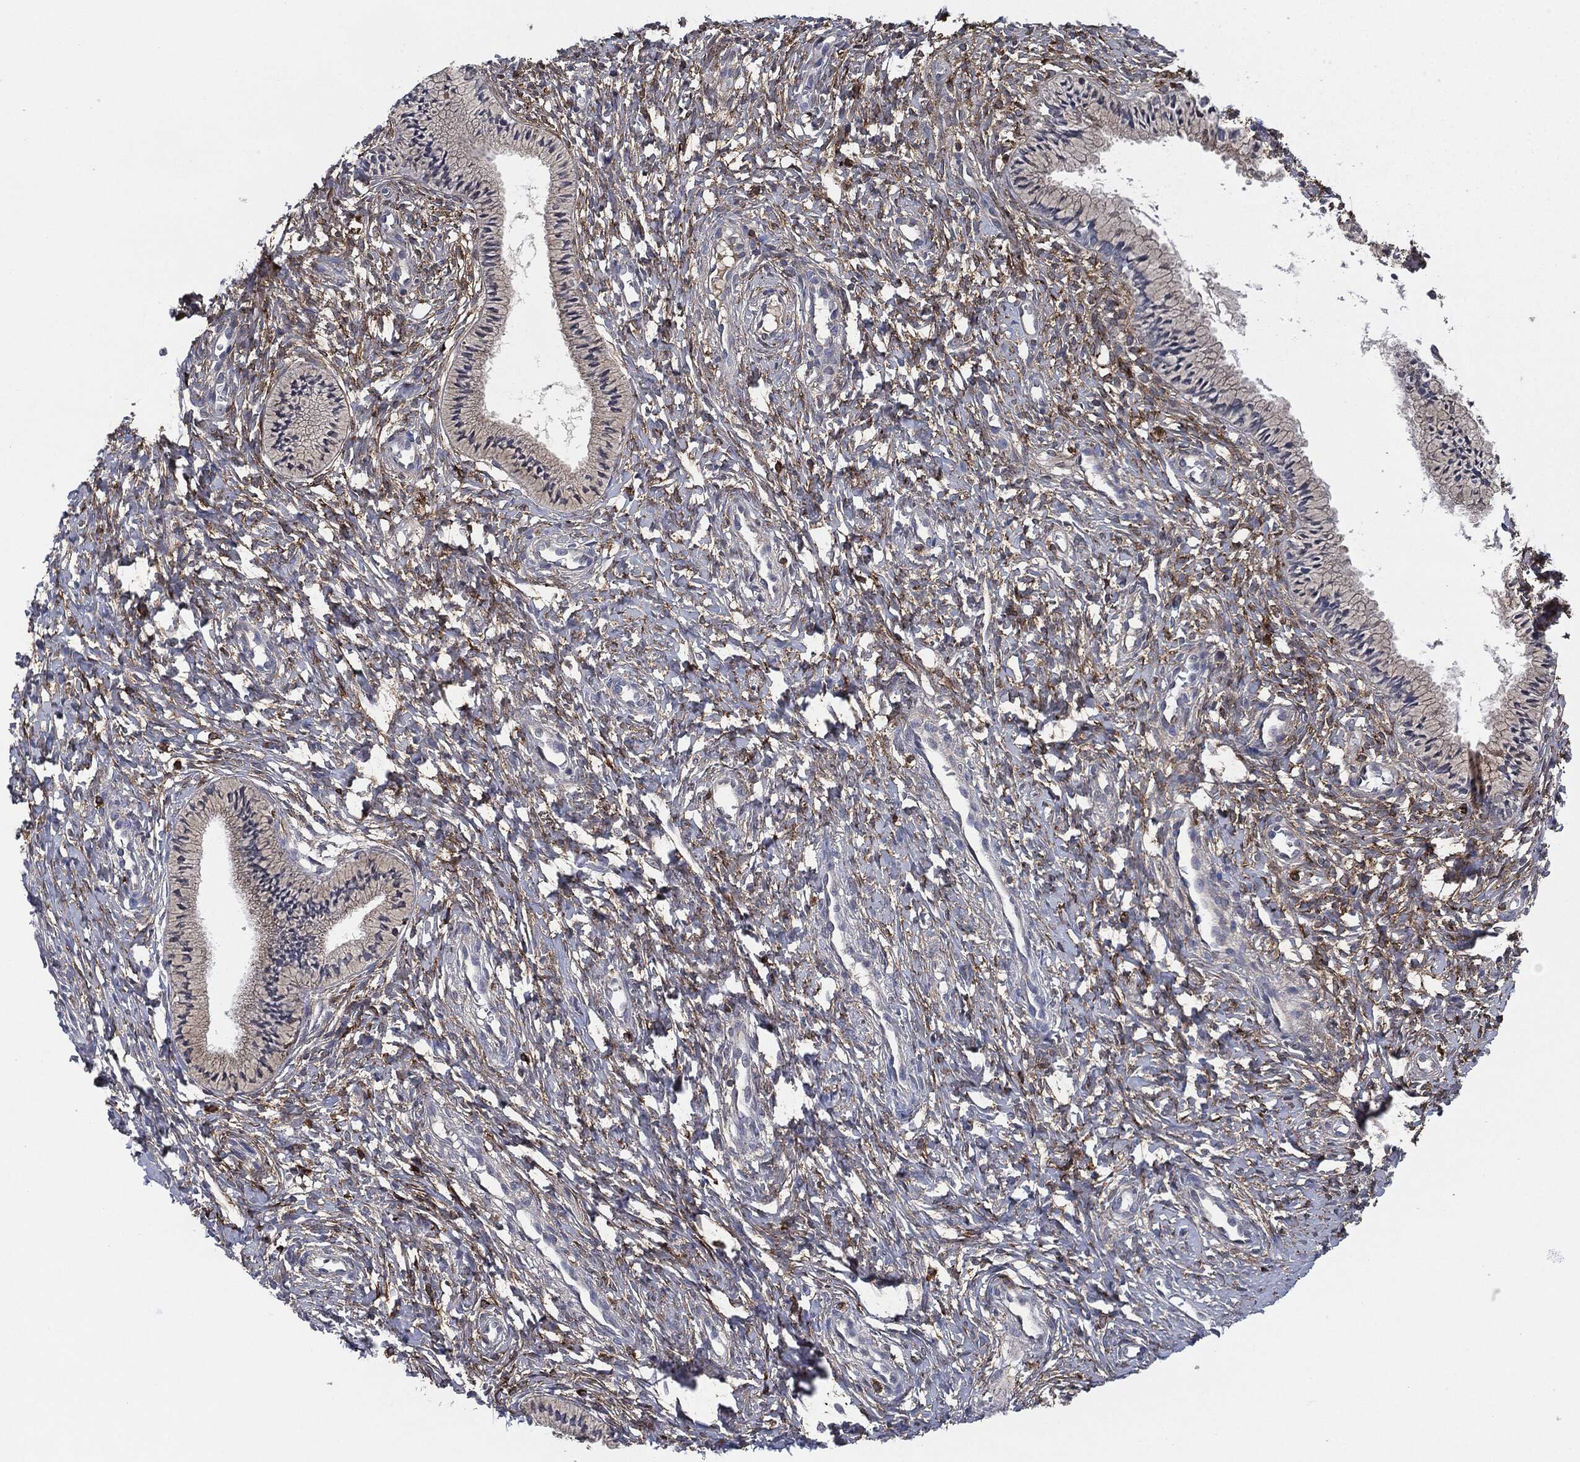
{"staining": {"intensity": "negative", "quantity": "none", "location": "none"}, "tissue": "cervix", "cell_type": "Glandular cells", "image_type": "normal", "snomed": [{"axis": "morphology", "description": "Normal tissue, NOS"}, {"axis": "topography", "description": "Cervix"}], "caption": "This is an IHC photomicrograph of normal human cervix. There is no positivity in glandular cells.", "gene": "TMEM11", "patient": {"sex": "female", "age": 39}}